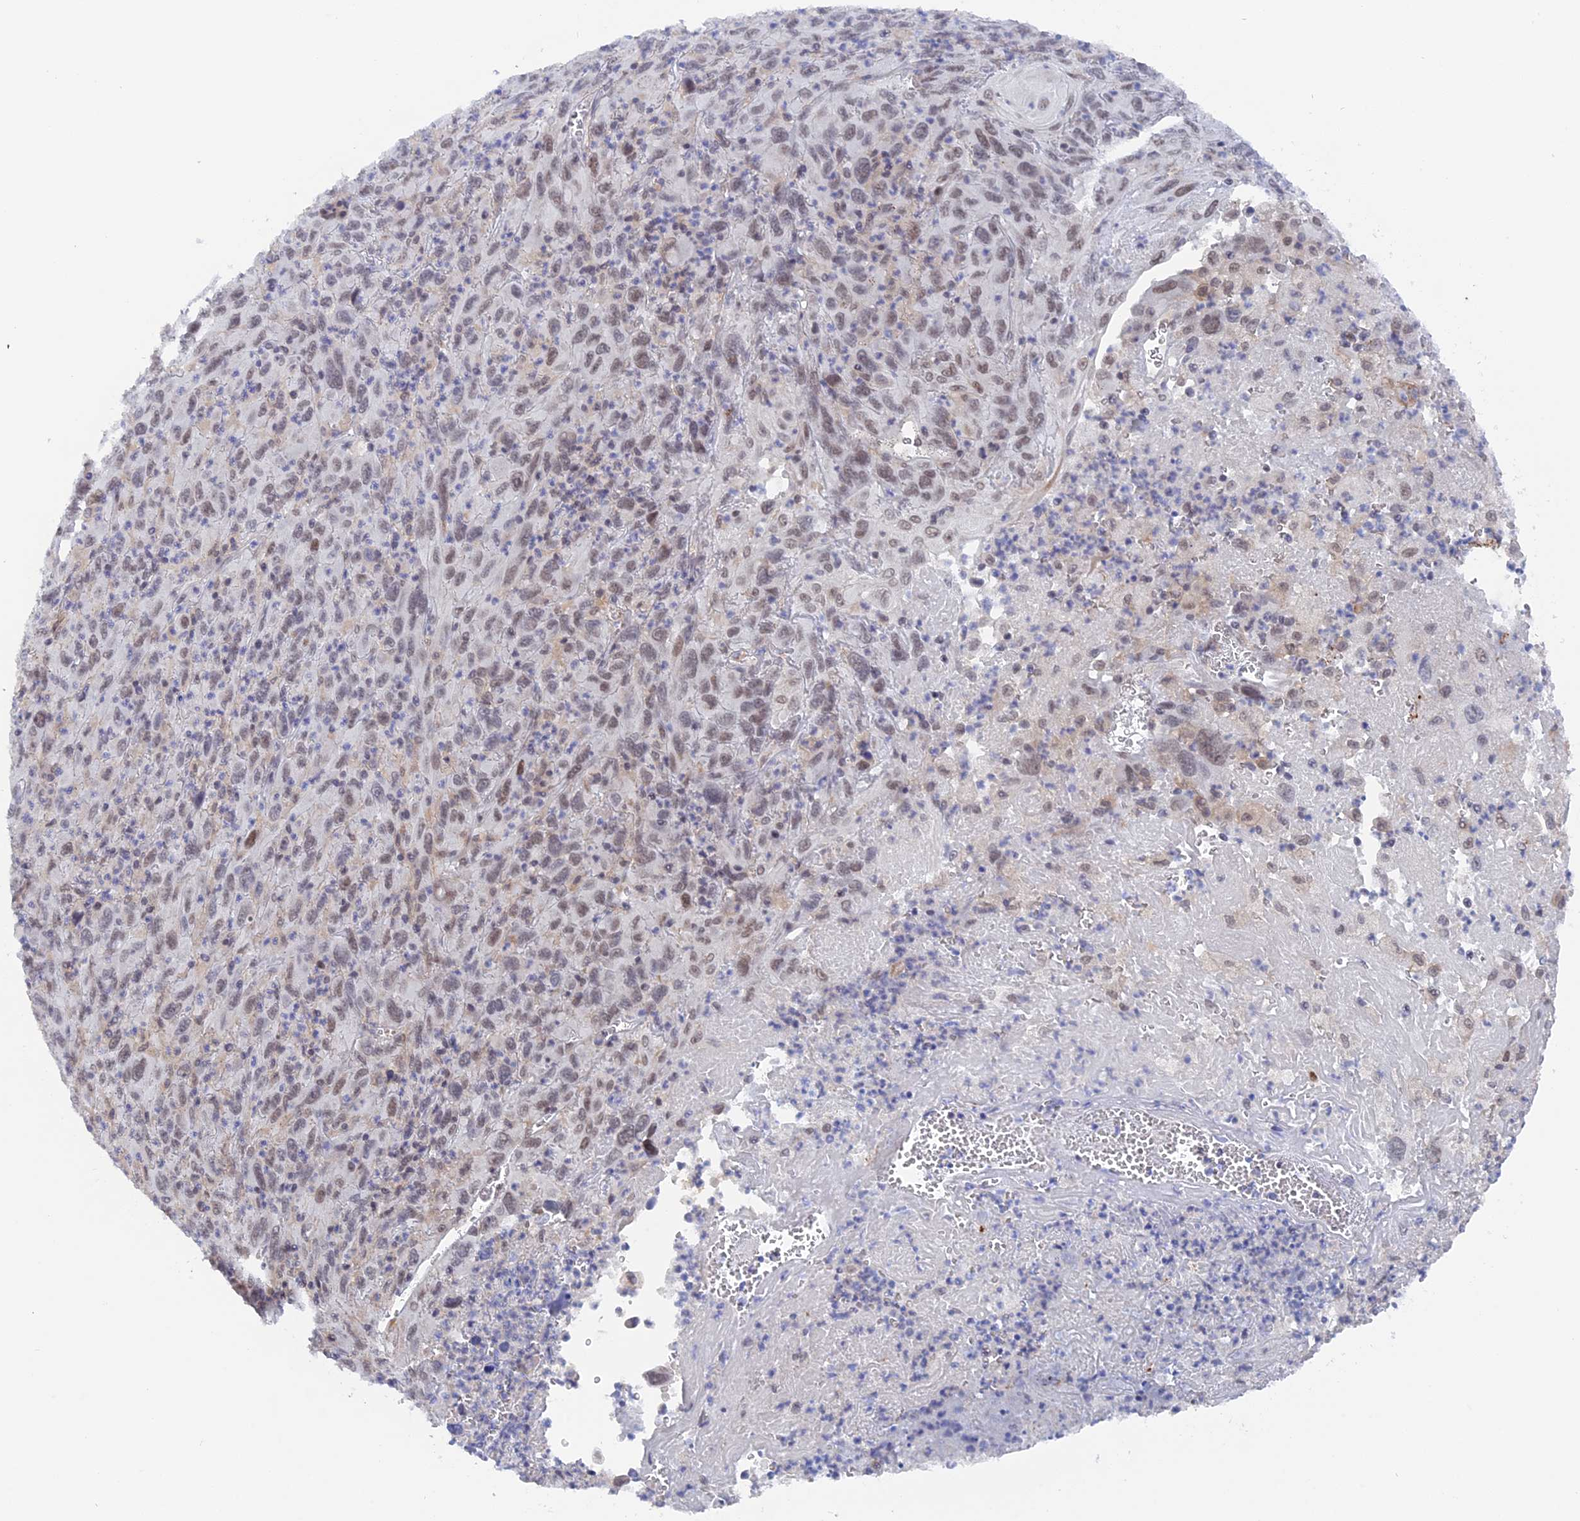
{"staining": {"intensity": "weak", "quantity": ">75%", "location": "nuclear"}, "tissue": "melanoma", "cell_type": "Tumor cells", "image_type": "cancer", "snomed": [{"axis": "morphology", "description": "Malignant melanoma, Metastatic site"}, {"axis": "topography", "description": "Skin"}], "caption": "DAB immunohistochemical staining of human melanoma demonstrates weak nuclear protein staining in approximately >75% of tumor cells.", "gene": "BRD2", "patient": {"sex": "female", "age": 56}}